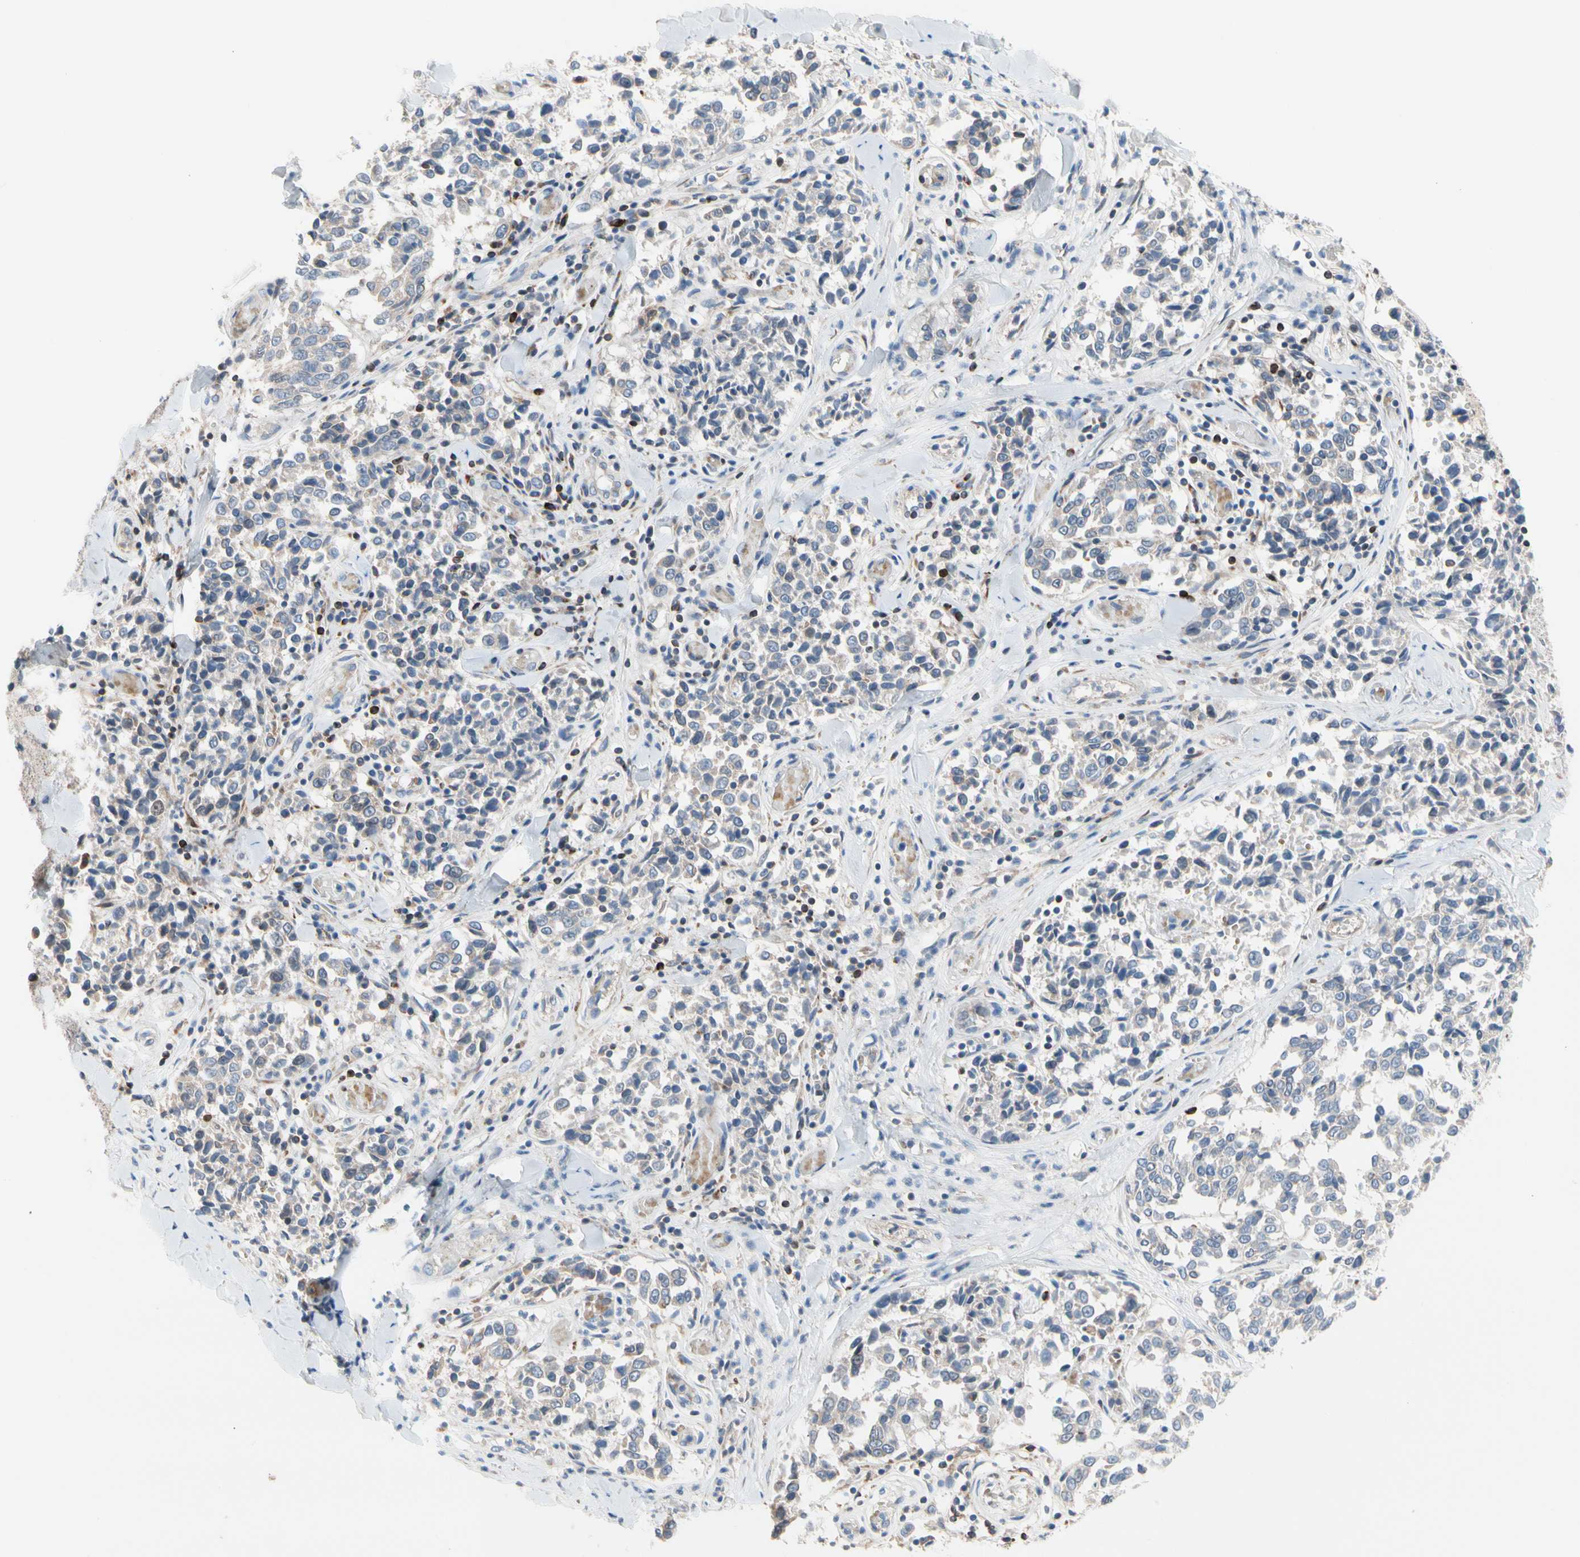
{"staining": {"intensity": "negative", "quantity": "none", "location": "none"}, "tissue": "melanoma", "cell_type": "Tumor cells", "image_type": "cancer", "snomed": [{"axis": "morphology", "description": "Malignant melanoma, NOS"}, {"axis": "topography", "description": "Skin"}], "caption": "The image demonstrates no staining of tumor cells in melanoma.", "gene": "MAP3K3", "patient": {"sex": "female", "age": 64}}